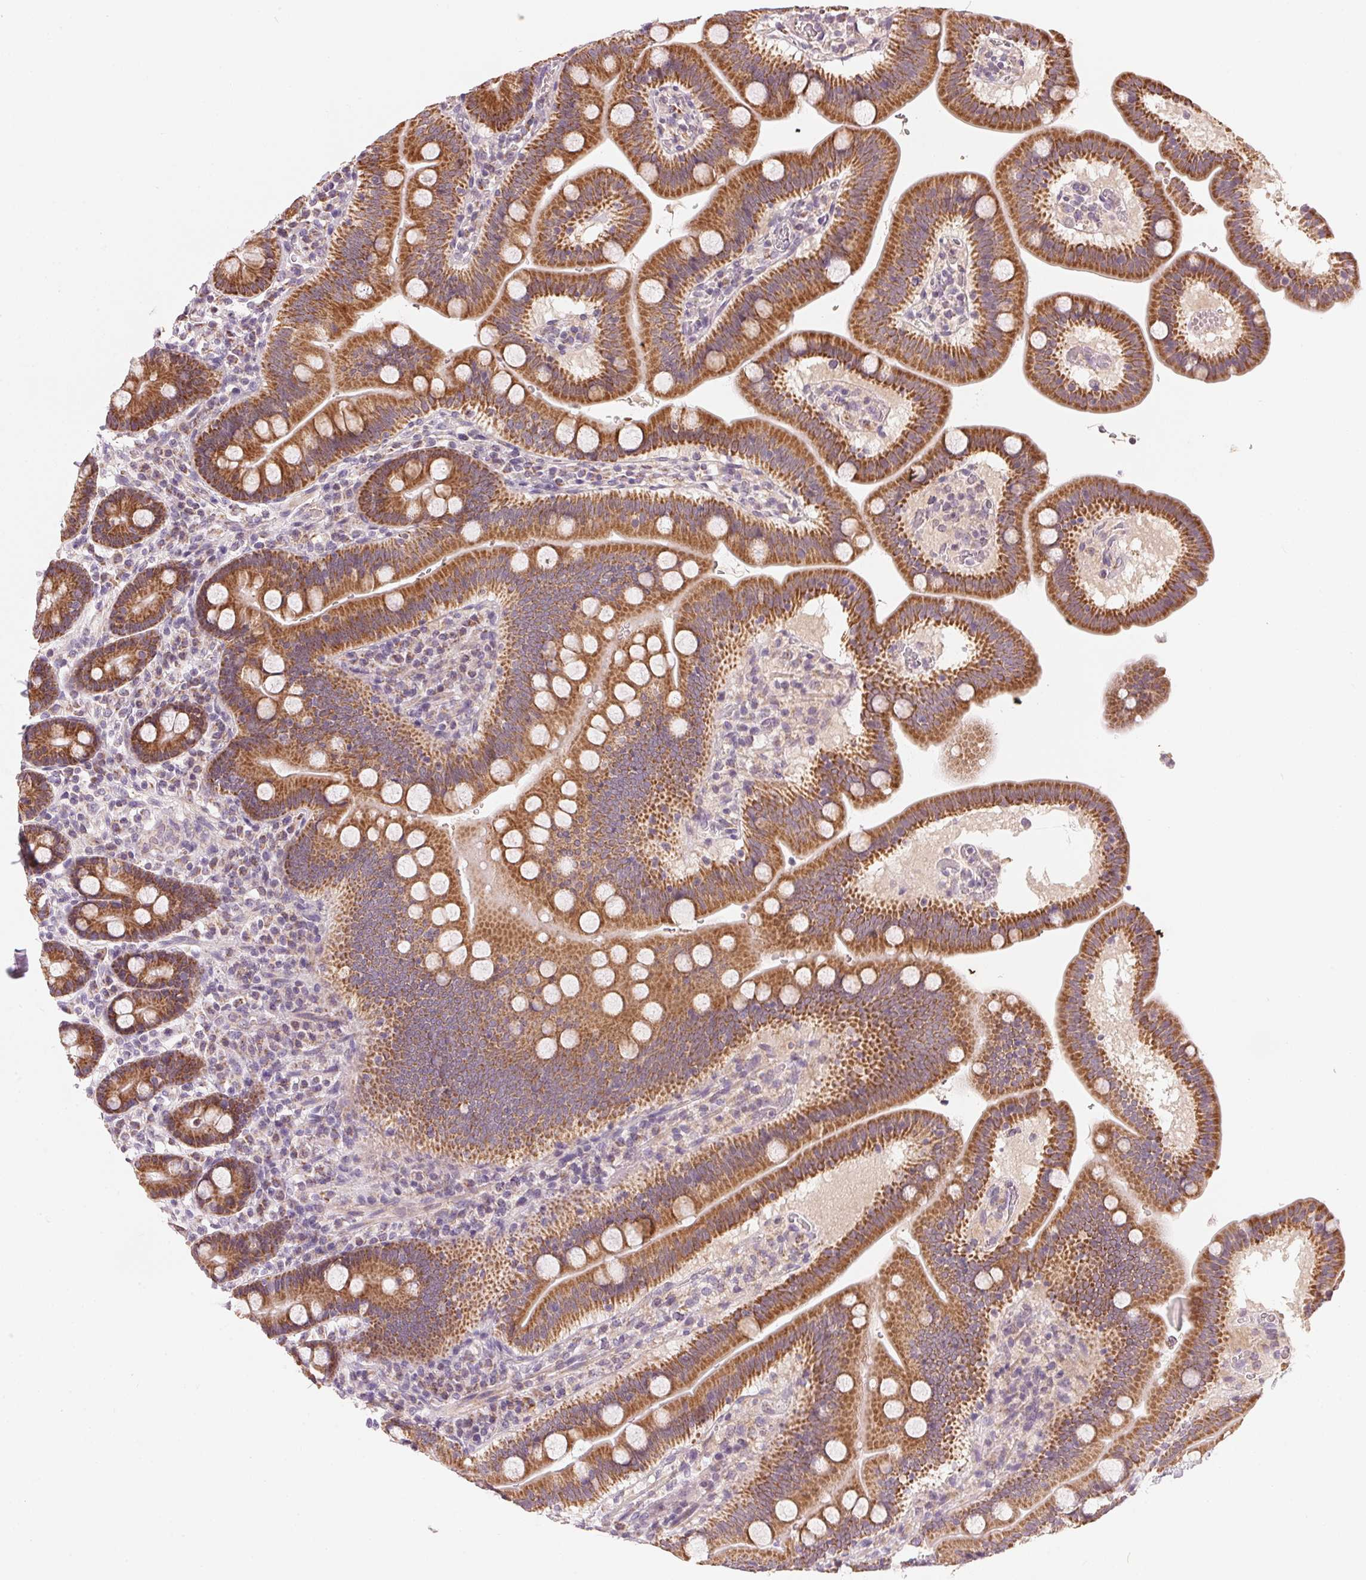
{"staining": {"intensity": "strong", "quantity": ">75%", "location": "cytoplasmic/membranous"}, "tissue": "duodenum", "cell_type": "Glandular cells", "image_type": "normal", "snomed": [{"axis": "morphology", "description": "Normal tissue, NOS"}, {"axis": "topography", "description": "Pancreas"}, {"axis": "topography", "description": "Duodenum"}], "caption": "Immunohistochemical staining of normal duodenum displays >75% levels of strong cytoplasmic/membranous protein expression in approximately >75% of glandular cells. (brown staining indicates protein expression, while blue staining denotes nuclei).", "gene": "COQ7", "patient": {"sex": "male", "age": 59}}